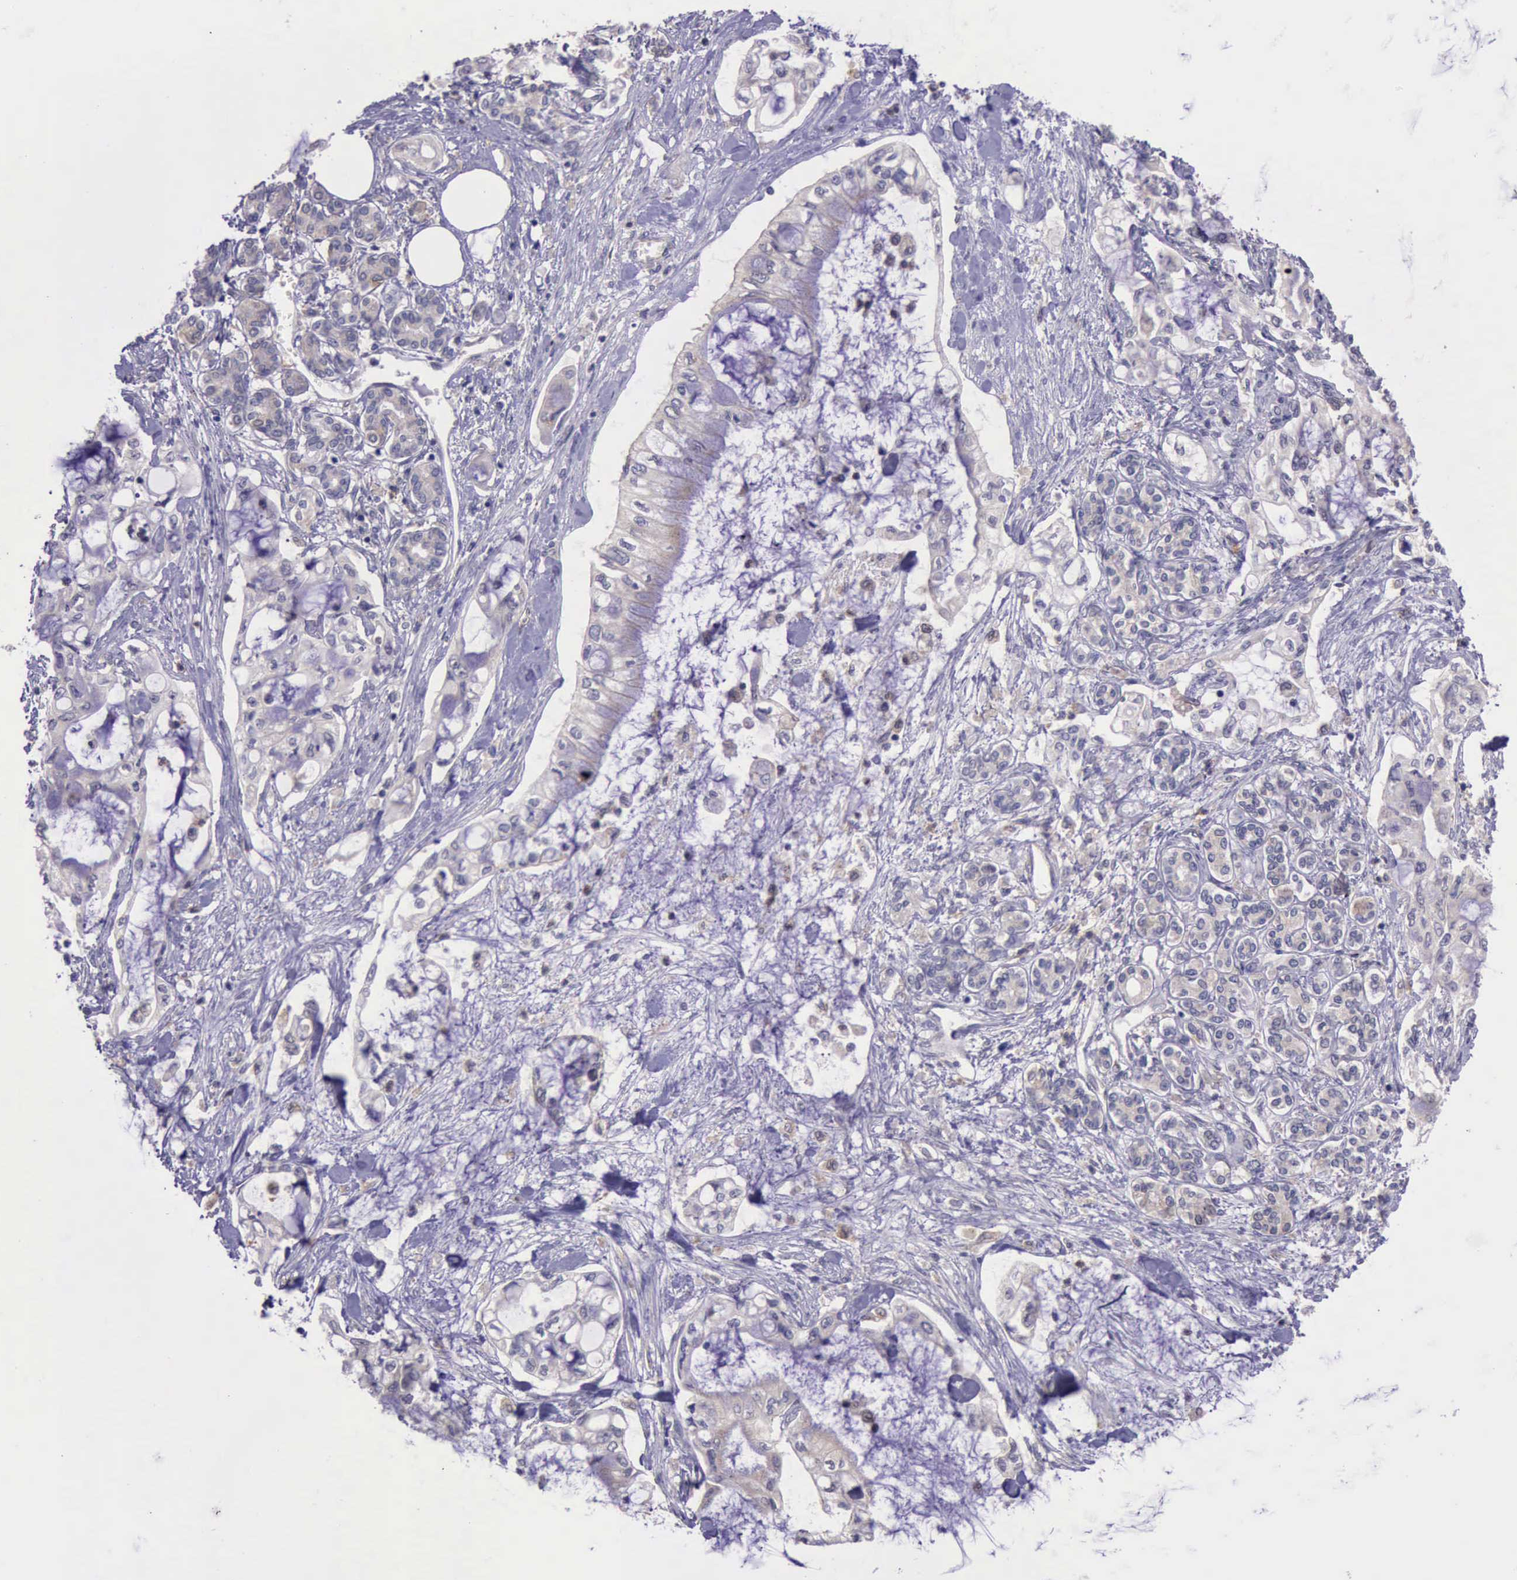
{"staining": {"intensity": "weak", "quantity": ">75%", "location": "cytoplasmic/membranous"}, "tissue": "pancreatic cancer", "cell_type": "Tumor cells", "image_type": "cancer", "snomed": [{"axis": "morphology", "description": "Adenocarcinoma, NOS"}, {"axis": "topography", "description": "Pancreas"}], "caption": "Protein analysis of adenocarcinoma (pancreatic) tissue displays weak cytoplasmic/membranous positivity in about >75% of tumor cells.", "gene": "PLEK2", "patient": {"sex": "female", "age": 70}}